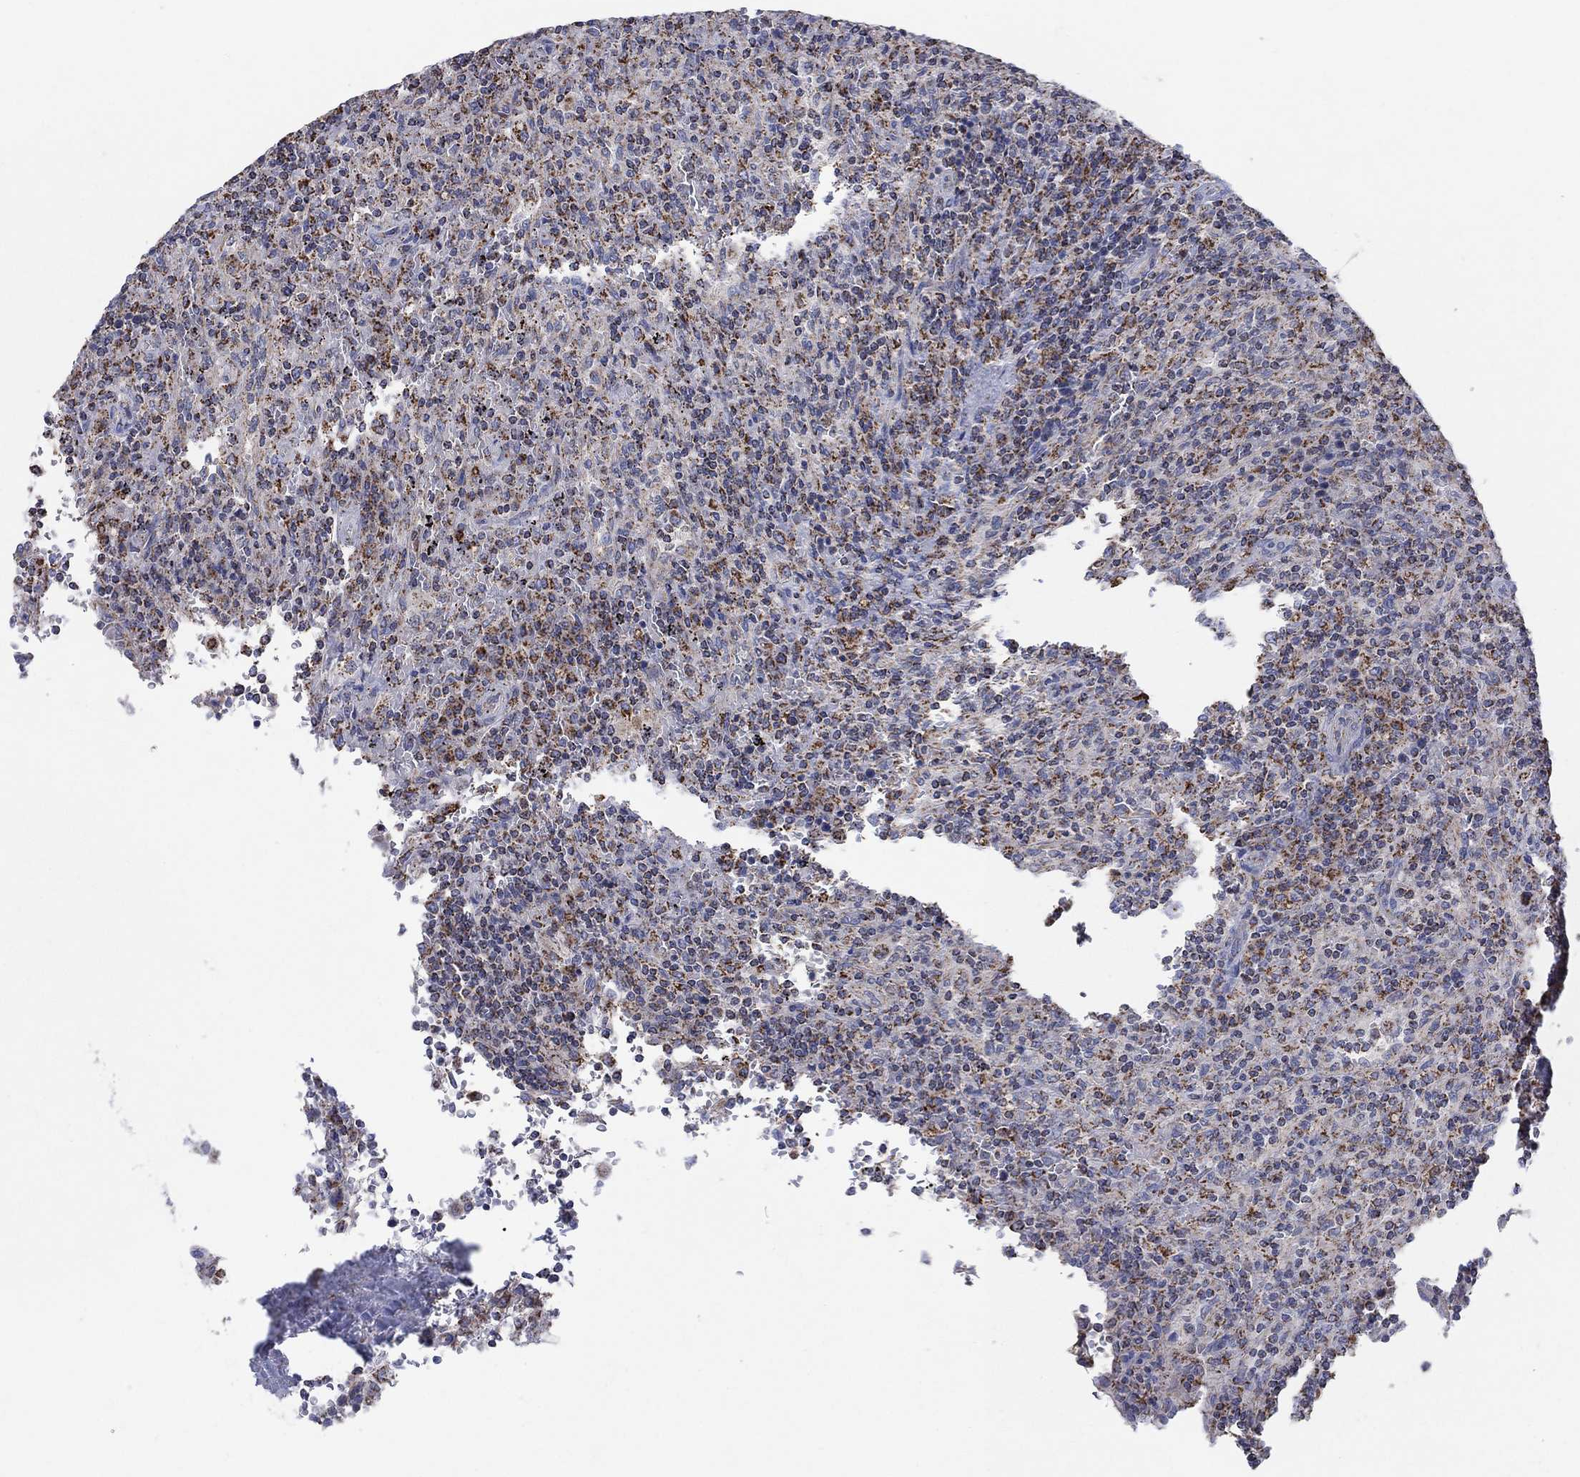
{"staining": {"intensity": "strong", "quantity": "25%-75%", "location": "cytoplasmic/membranous"}, "tissue": "lymphoma", "cell_type": "Tumor cells", "image_type": "cancer", "snomed": [{"axis": "morphology", "description": "Malignant lymphoma, non-Hodgkin's type, Low grade"}, {"axis": "topography", "description": "Spleen"}], "caption": "Immunohistochemical staining of human lymphoma exhibits high levels of strong cytoplasmic/membranous protein expression in about 25%-75% of tumor cells. The protein is shown in brown color, while the nuclei are stained blue.", "gene": "C9orf85", "patient": {"sex": "male", "age": 62}}